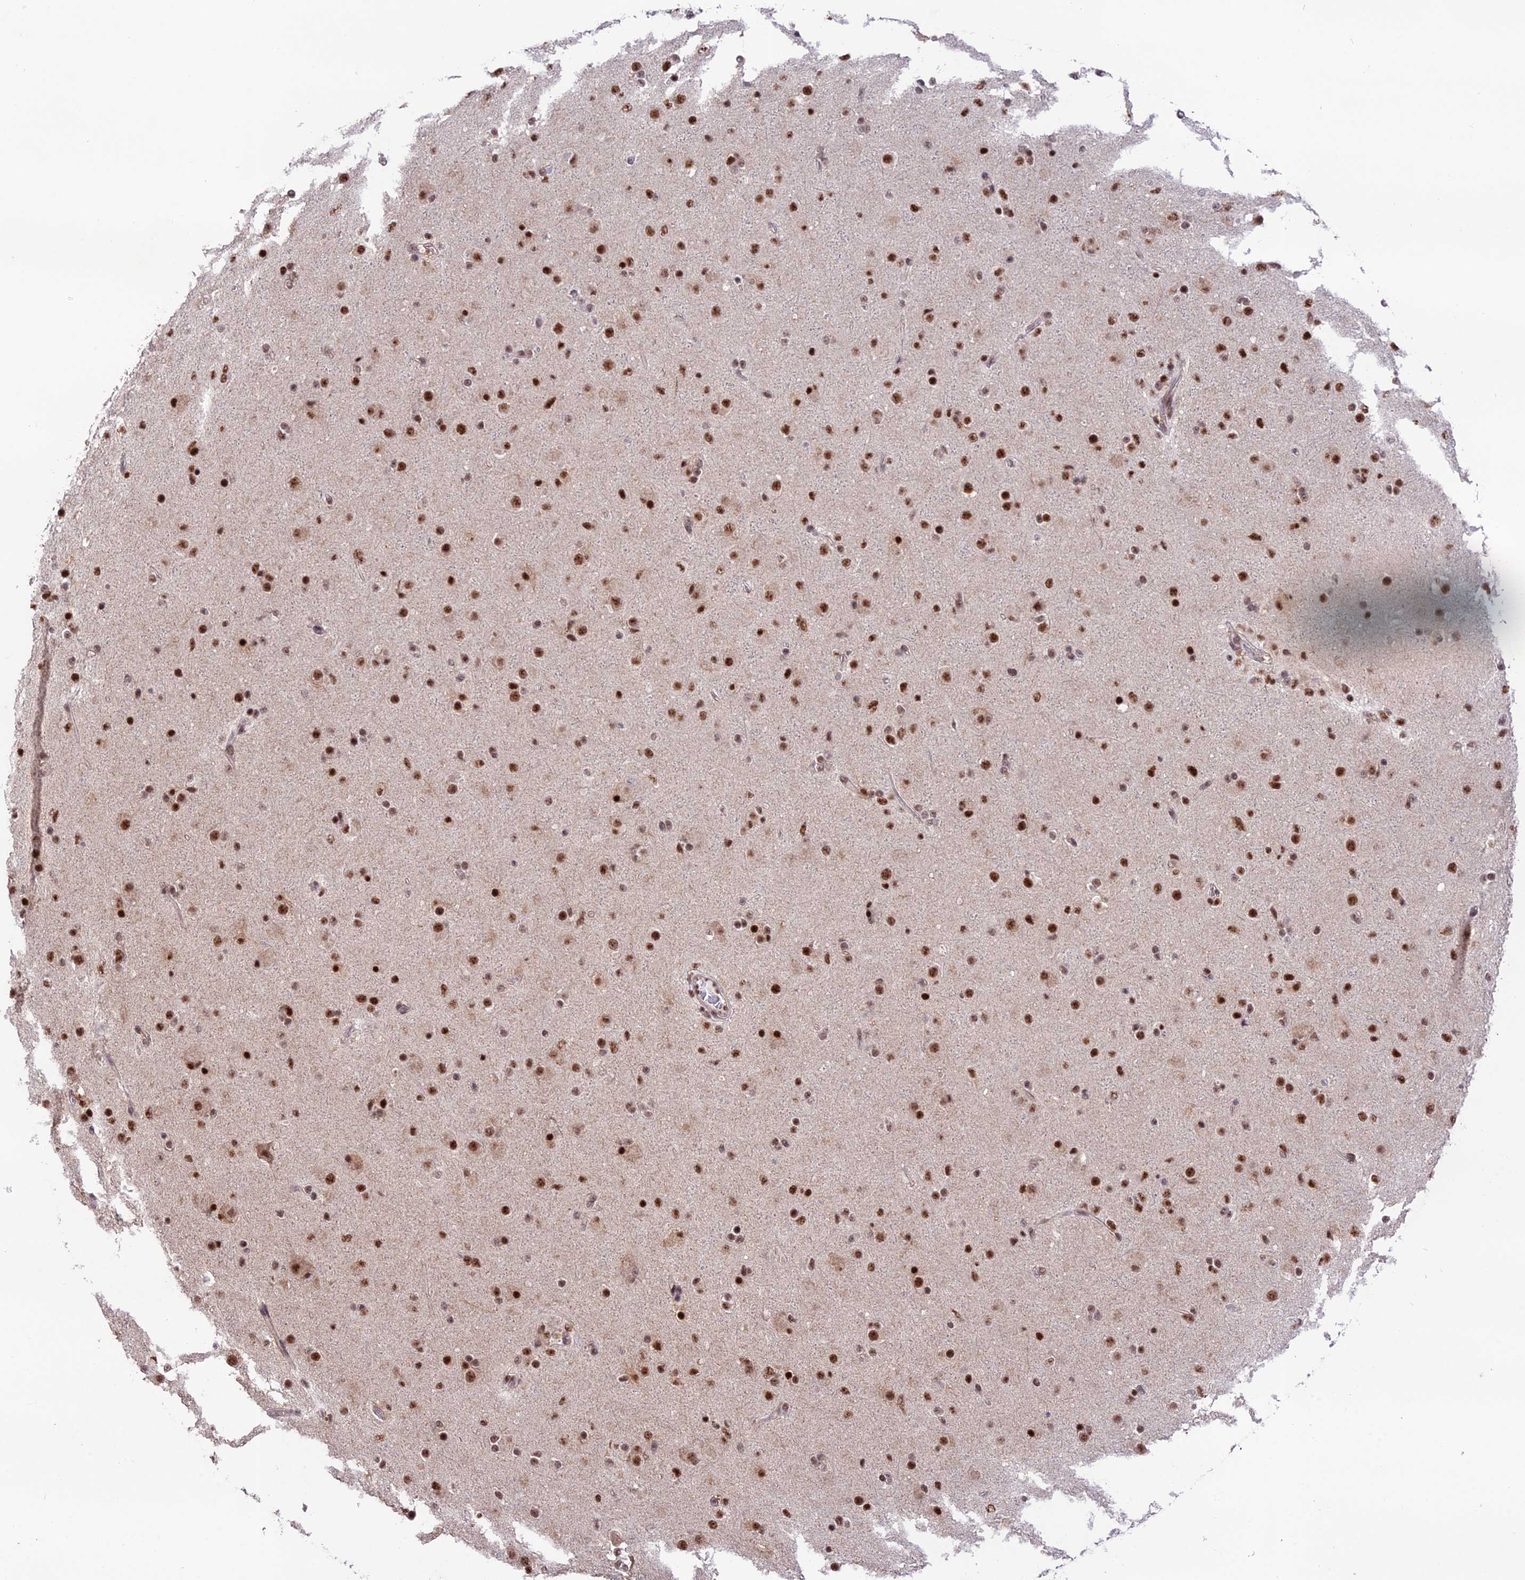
{"staining": {"intensity": "moderate", "quantity": ">75%", "location": "nuclear"}, "tissue": "glioma", "cell_type": "Tumor cells", "image_type": "cancer", "snomed": [{"axis": "morphology", "description": "Glioma, malignant, Low grade"}, {"axis": "topography", "description": "Brain"}], "caption": "A photomicrograph showing moderate nuclear staining in approximately >75% of tumor cells in malignant glioma (low-grade), as visualized by brown immunohistochemical staining.", "gene": "THOC7", "patient": {"sex": "male", "age": 65}}